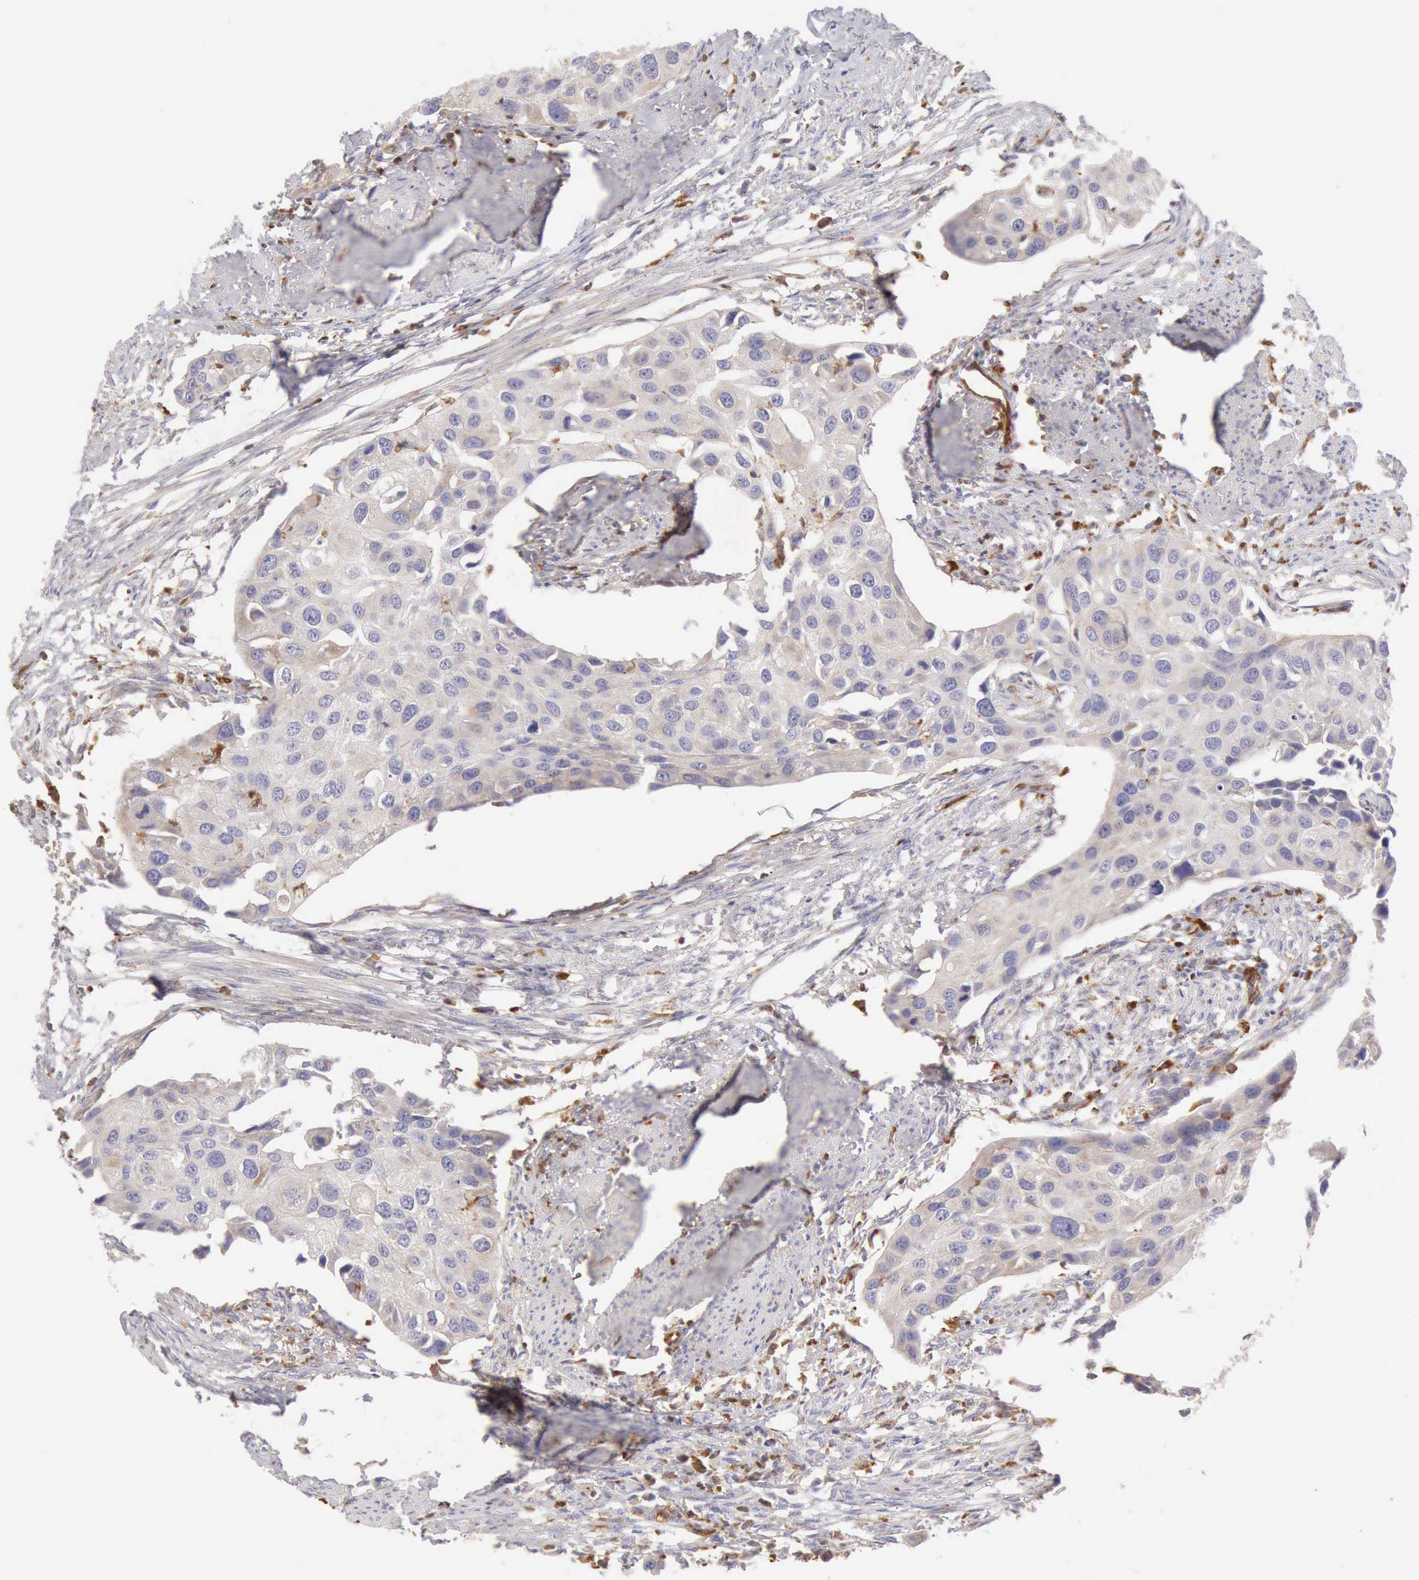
{"staining": {"intensity": "weak", "quantity": ">75%", "location": "cytoplasmic/membranous"}, "tissue": "urothelial cancer", "cell_type": "Tumor cells", "image_type": "cancer", "snomed": [{"axis": "morphology", "description": "Urothelial carcinoma, High grade"}, {"axis": "topography", "description": "Urinary bladder"}], "caption": "Immunohistochemistry (IHC) of human urothelial cancer displays low levels of weak cytoplasmic/membranous expression in about >75% of tumor cells.", "gene": "ARHGAP4", "patient": {"sex": "male", "age": 55}}